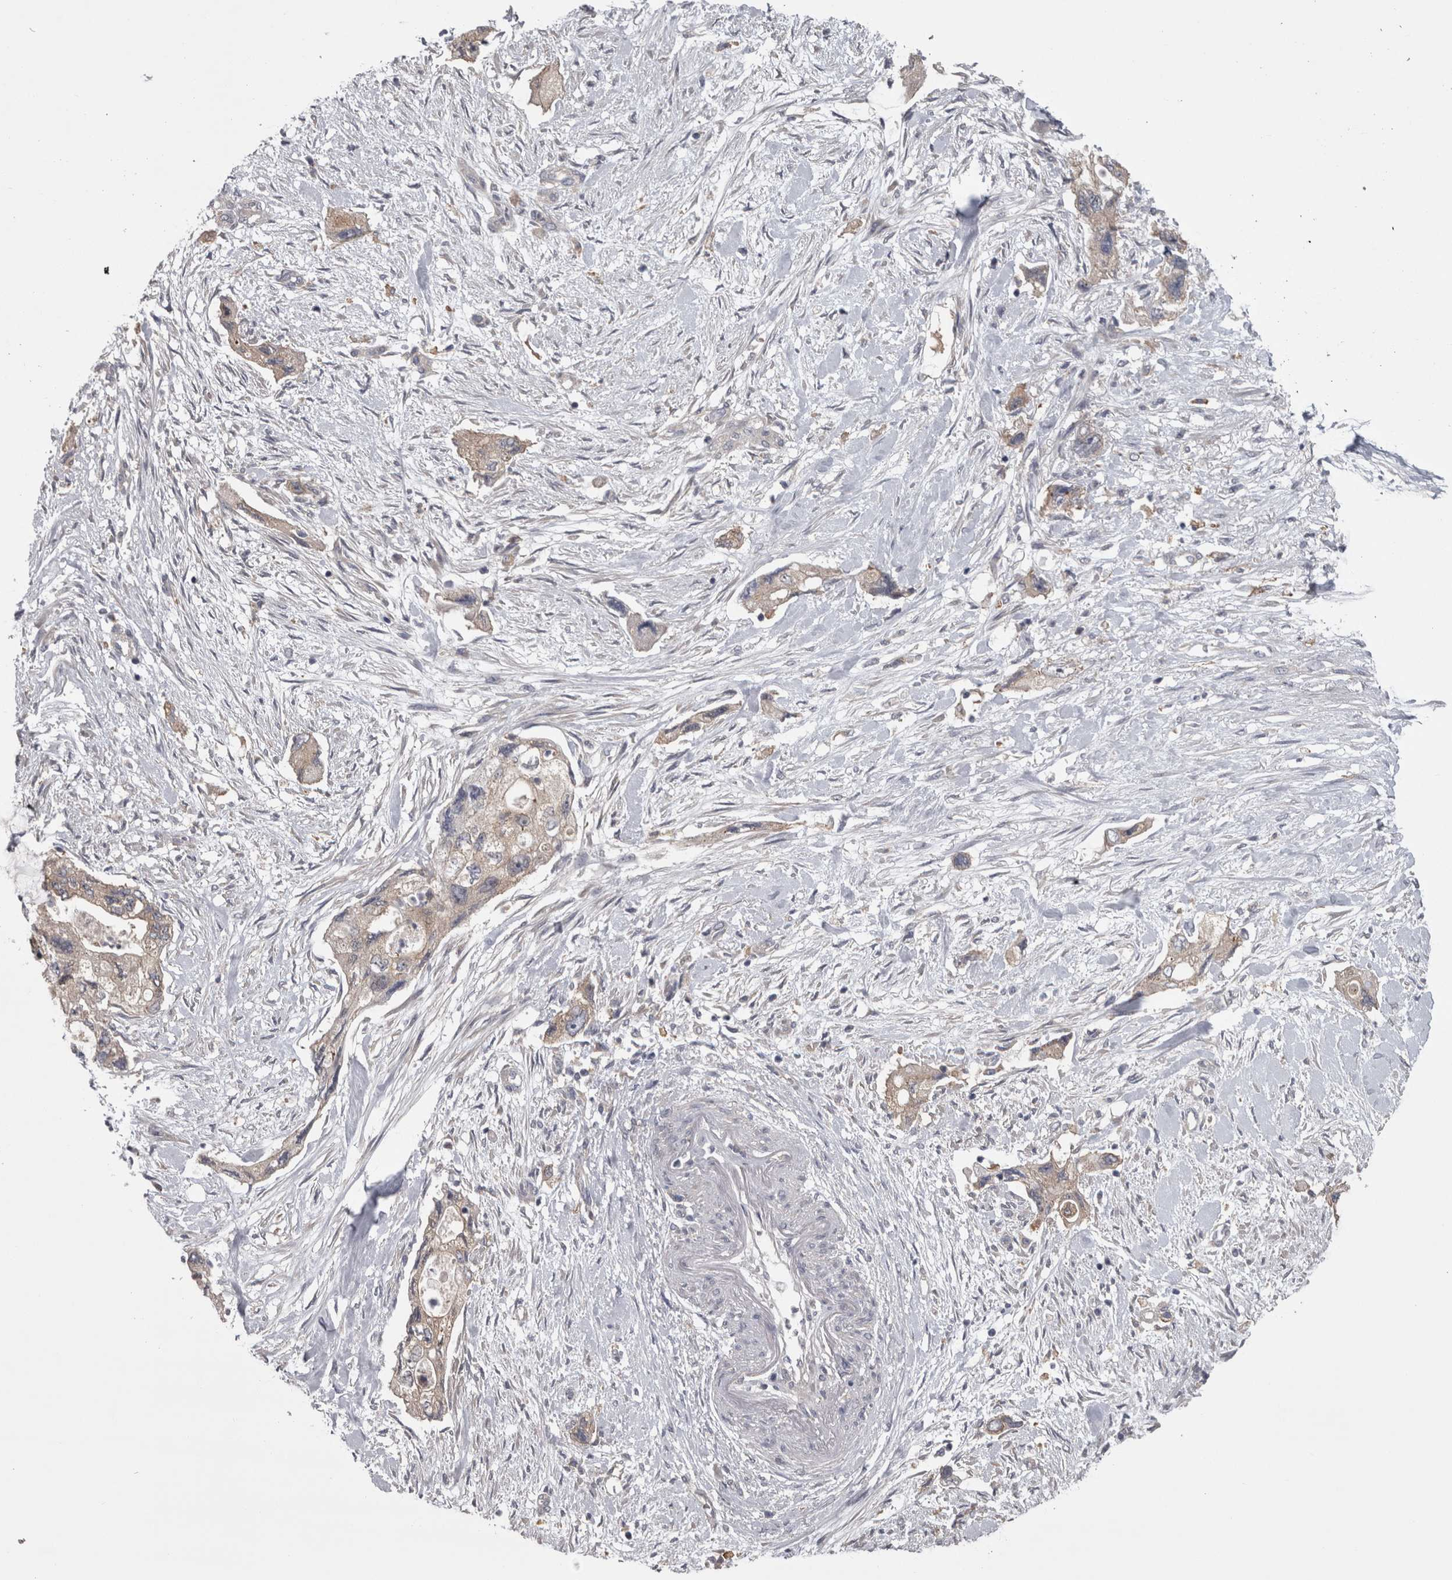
{"staining": {"intensity": "moderate", "quantity": "<25%", "location": "cytoplasmic/membranous"}, "tissue": "pancreatic cancer", "cell_type": "Tumor cells", "image_type": "cancer", "snomed": [{"axis": "morphology", "description": "Adenocarcinoma, NOS"}, {"axis": "topography", "description": "Pancreas"}], "caption": "Immunohistochemistry (DAB (3,3'-diaminobenzidine)) staining of human adenocarcinoma (pancreatic) demonstrates moderate cytoplasmic/membranous protein staining in approximately <25% of tumor cells. (DAB (3,3'-diaminobenzidine) IHC with brightfield microscopy, high magnification).", "gene": "PRKCI", "patient": {"sex": "female", "age": 73}}